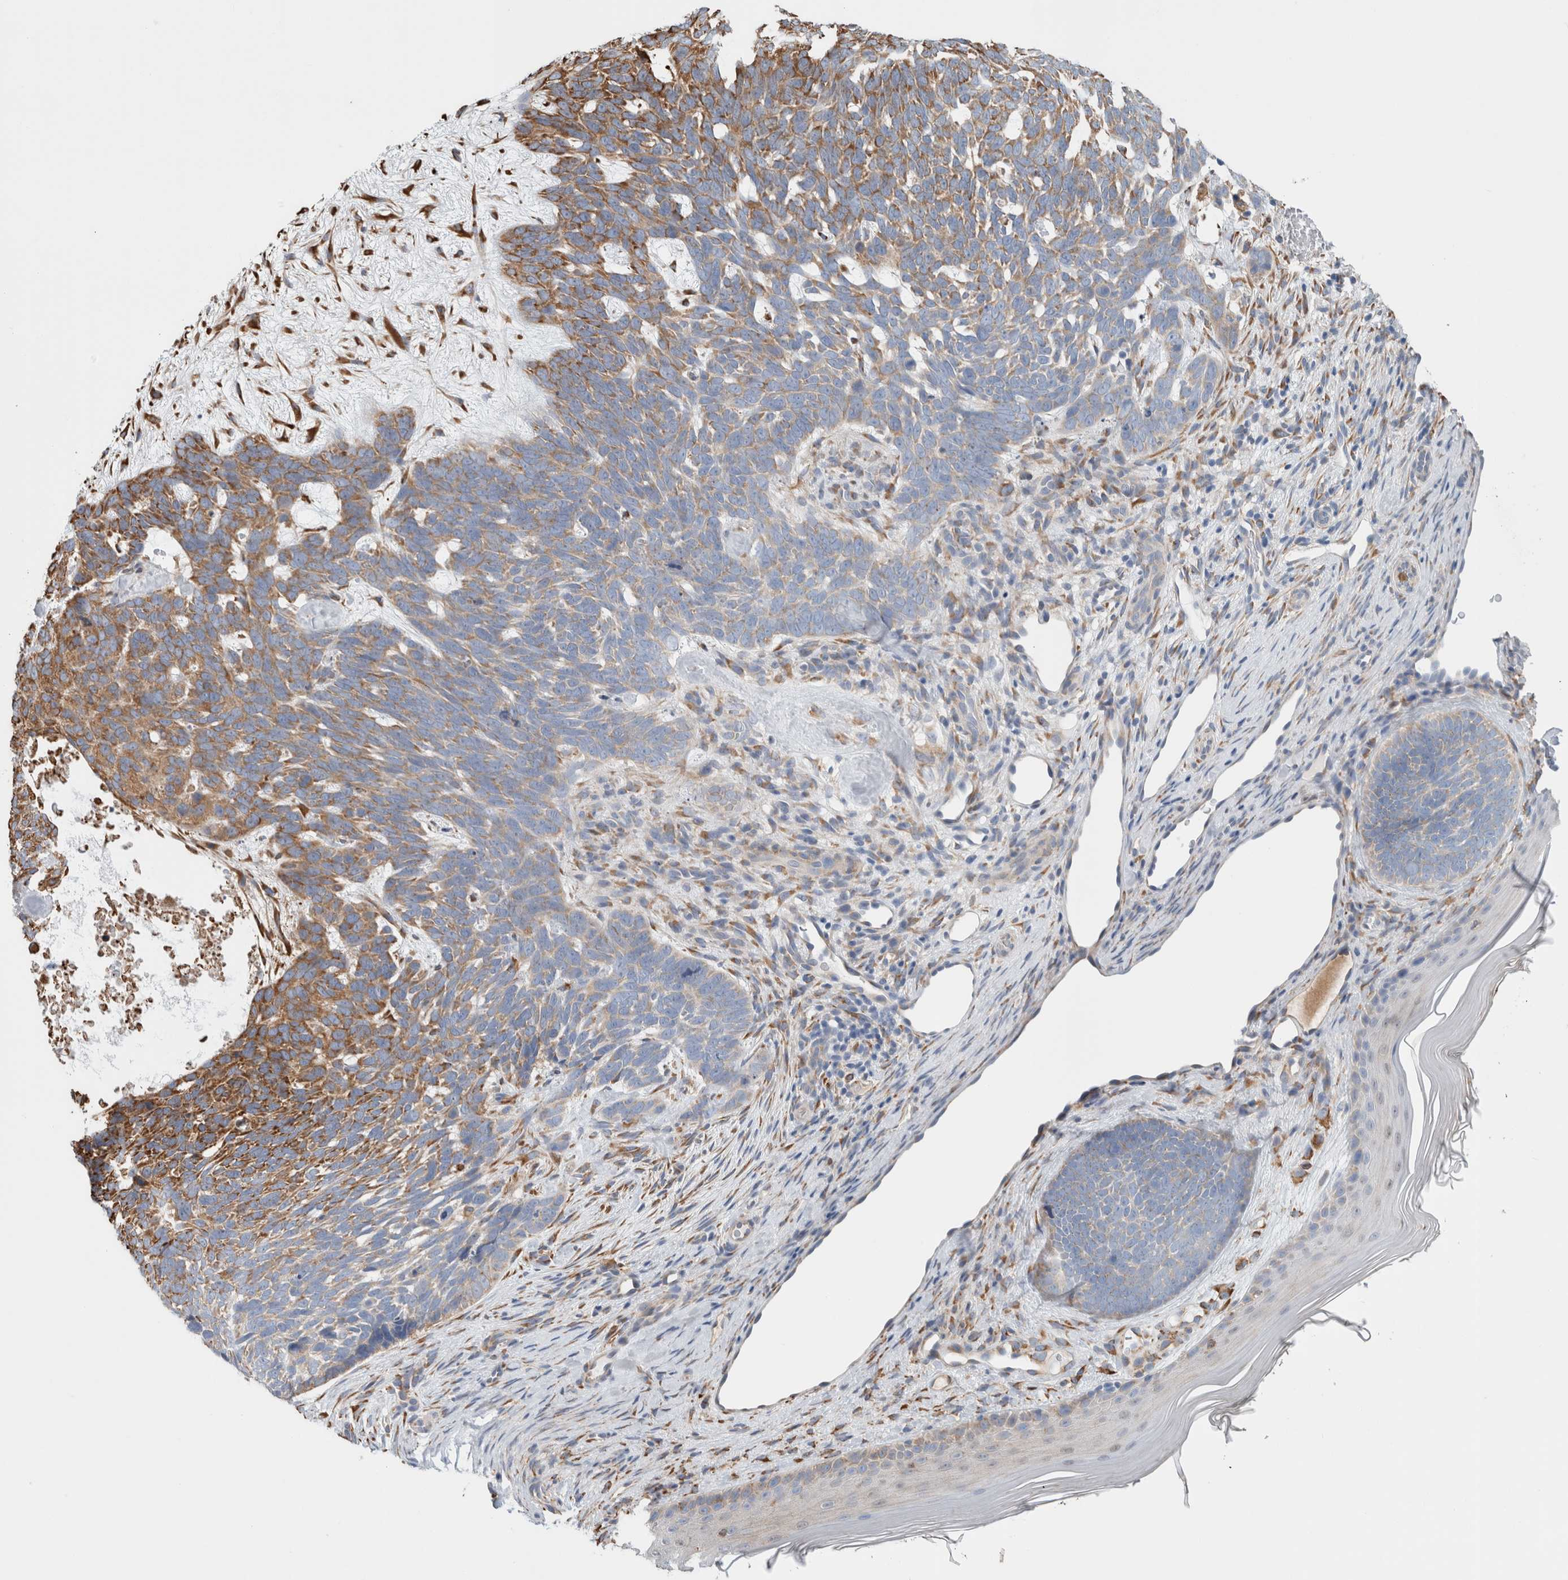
{"staining": {"intensity": "moderate", "quantity": "<25%", "location": "cytoplasmic/membranous"}, "tissue": "skin cancer", "cell_type": "Tumor cells", "image_type": "cancer", "snomed": [{"axis": "morphology", "description": "Basal cell carcinoma"}, {"axis": "topography", "description": "Skin"}], "caption": "A low amount of moderate cytoplasmic/membranous staining is identified in approximately <25% of tumor cells in basal cell carcinoma (skin) tissue.", "gene": "P4HA1", "patient": {"sex": "female", "age": 85}}